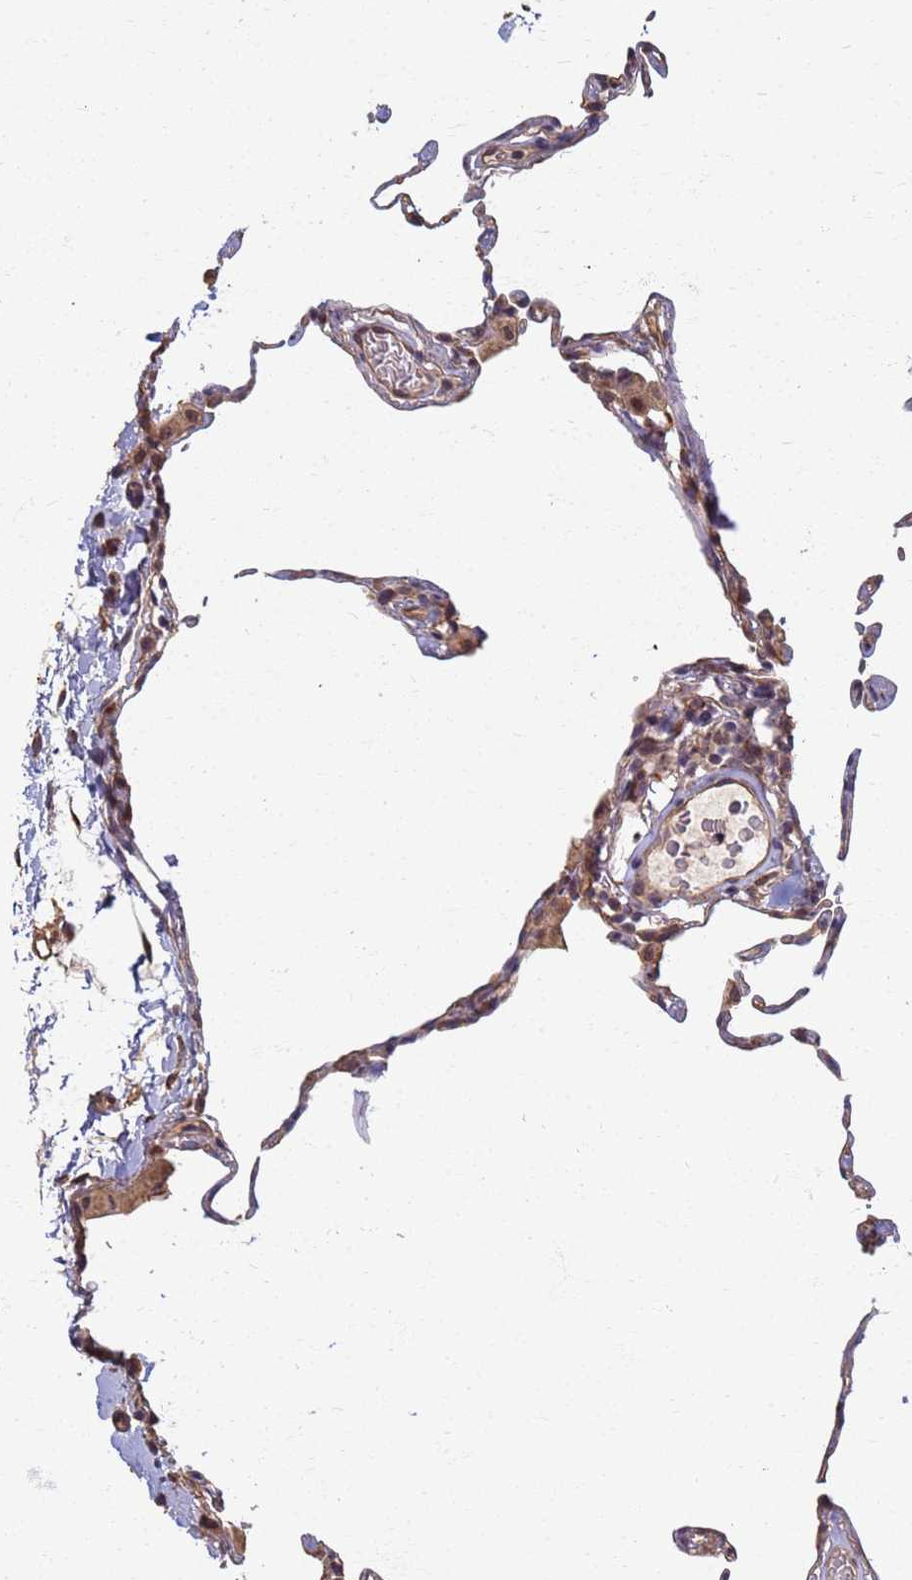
{"staining": {"intensity": "negative", "quantity": "none", "location": "none"}, "tissue": "lung", "cell_type": "Alveolar cells", "image_type": "normal", "snomed": [{"axis": "morphology", "description": "Normal tissue, NOS"}, {"axis": "topography", "description": "Lung"}], "caption": "Alveolar cells are negative for protein expression in unremarkable human lung. (Stains: DAB IHC with hematoxylin counter stain, Microscopy: brightfield microscopy at high magnification).", "gene": "ITGB4", "patient": {"sex": "female", "age": 57}}